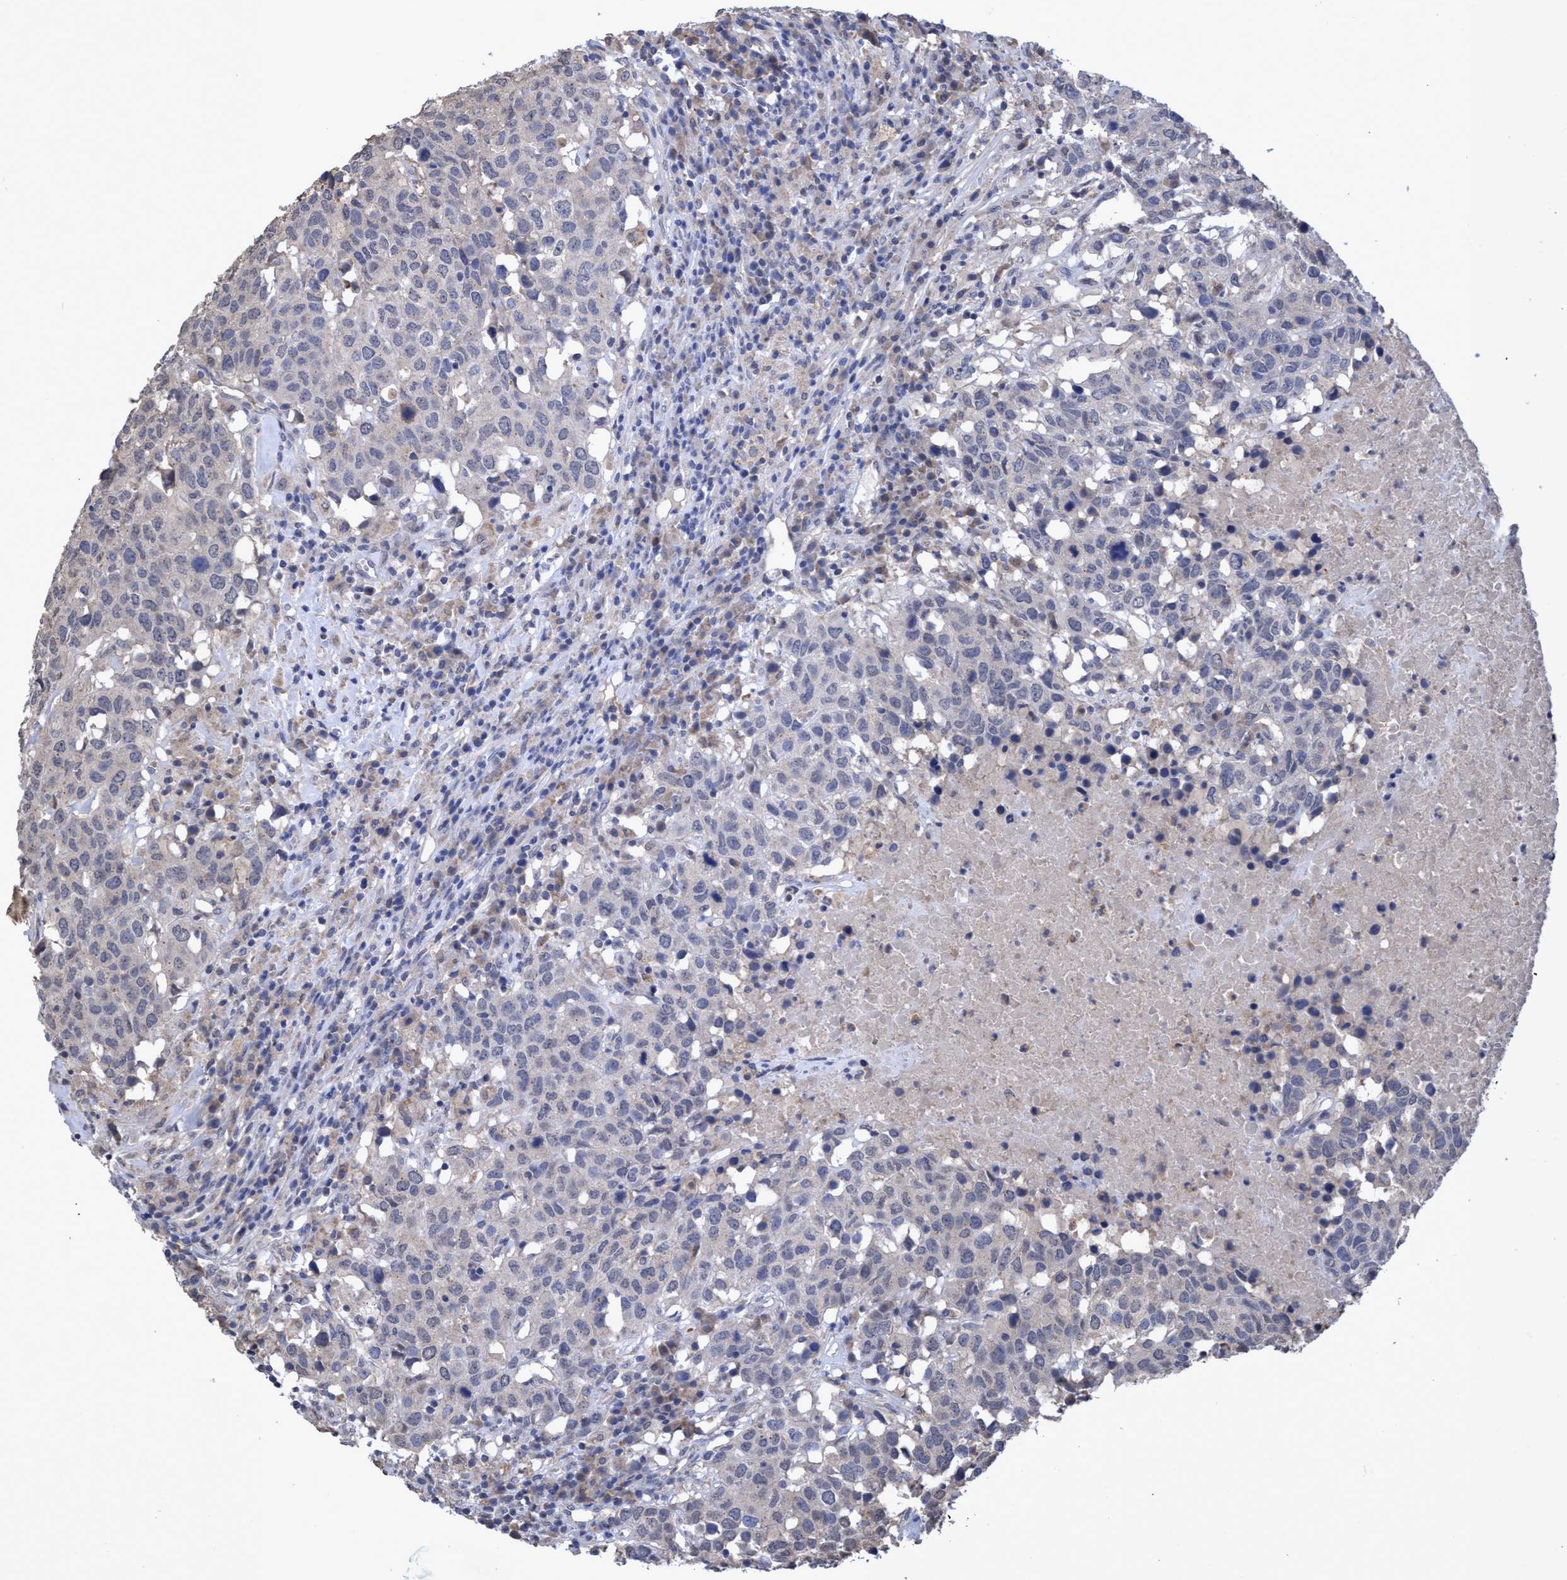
{"staining": {"intensity": "negative", "quantity": "none", "location": "none"}, "tissue": "head and neck cancer", "cell_type": "Tumor cells", "image_type": "cancer", "snomed": [{"axis": "morphology", "description": "Squamous cell carcinoma, NOS"}, {"axis": "topography", "description": "Head-Neck"}], "caption": "This is a image of immunohistochemistry staining of head and neck cancer (squamous cell carcinoma), which shows no staining in tumor cells. Brightfield microscopy of IHC stained with DAB (3,3'-diaminobenzidine) (brown) and hematoxylin (blue), captured at high magnification.", "gene": "SEMA4D", "patient": {"sex": "male", "age": 66}}